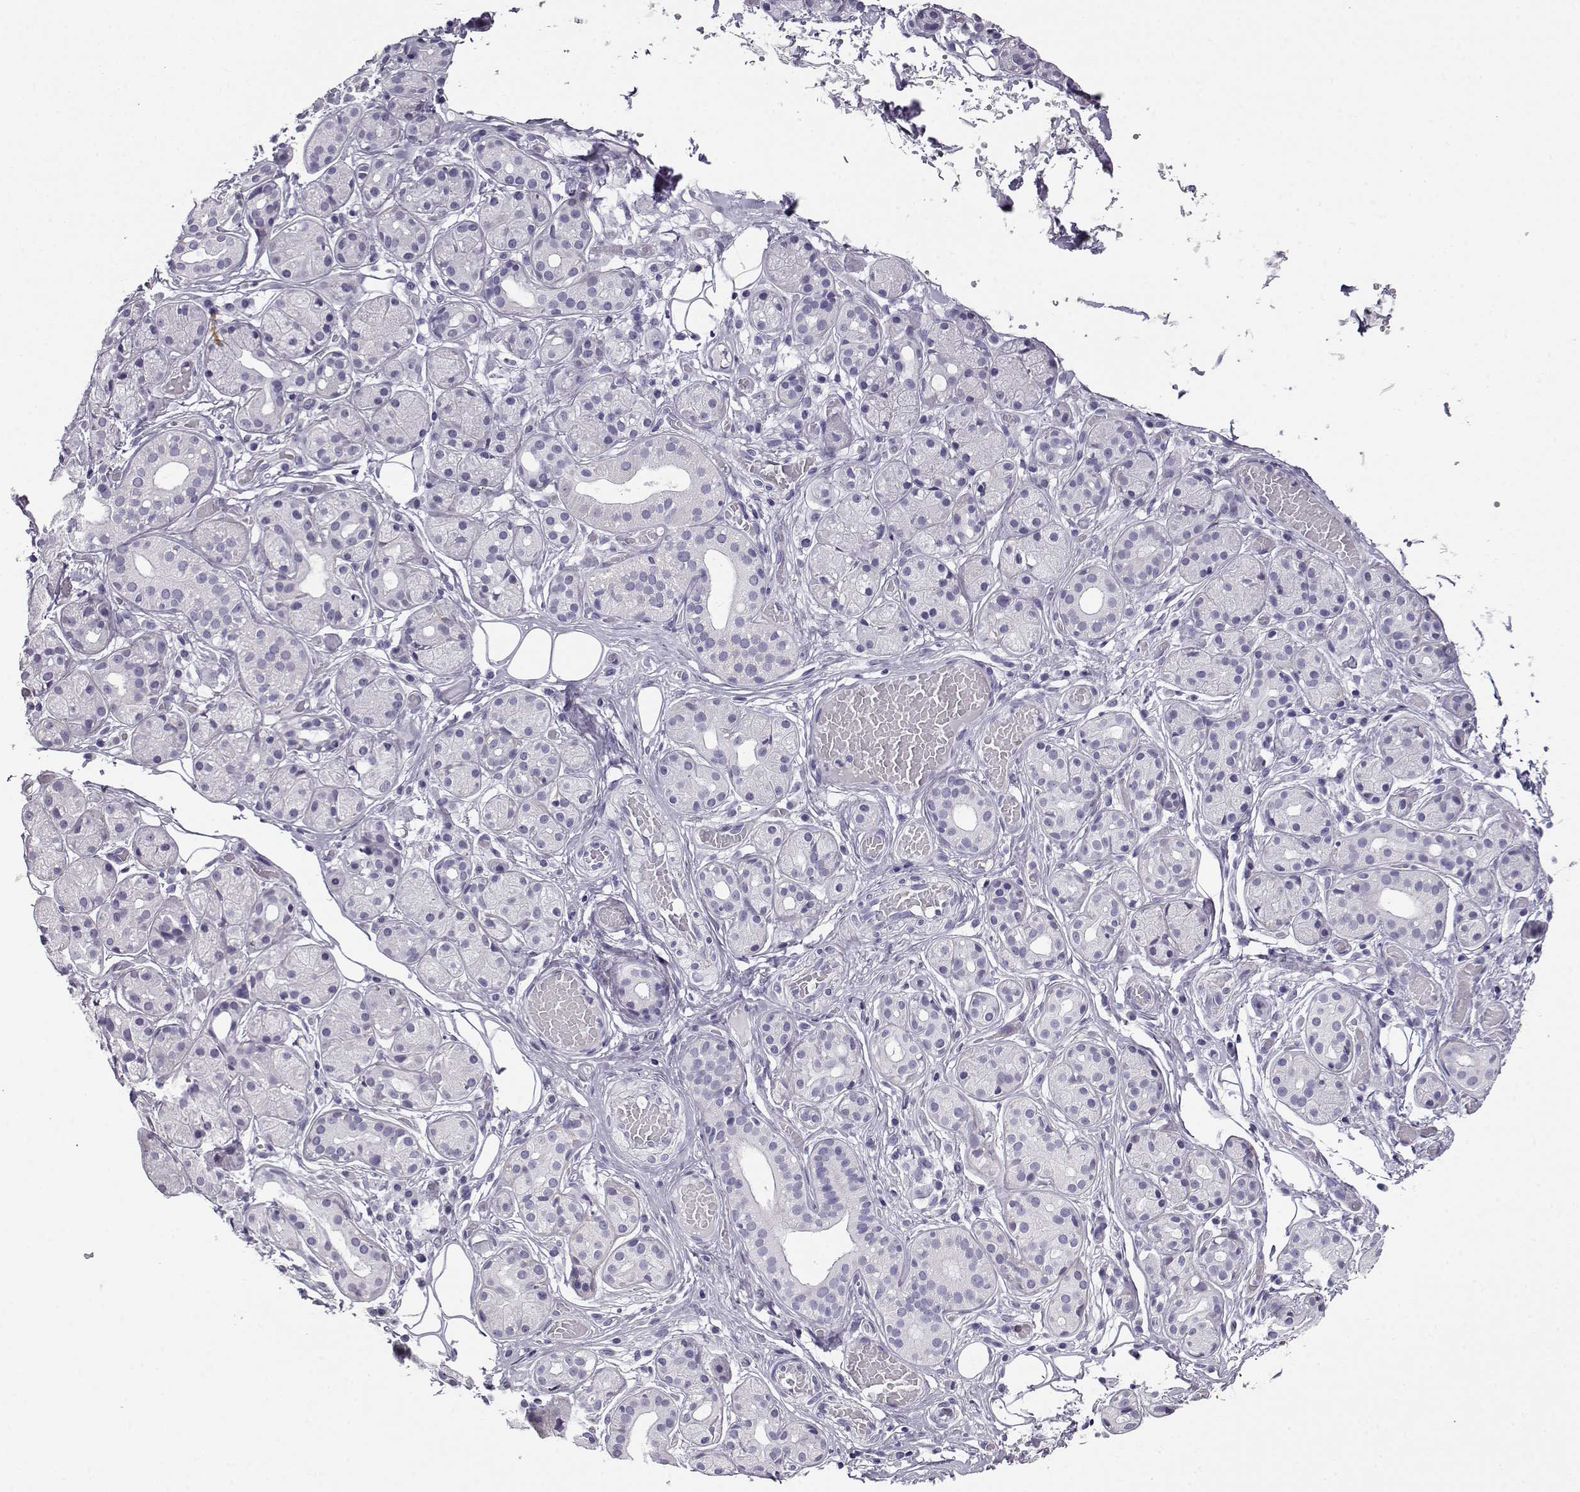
{"staining": {"intensity": "negative", "quantity": "none", "location": "none"}, "tissue": "salivary gland", "cell_type": "Glandular cells", "image_type": "normal", "snomed": [{"axis": "morphology", "description": "Normal tissue, NOS"}, {"axis": "topography", "description": "Salivary gland"}, {"axis": "topography", "description": "Peripheral nerve tissue"}], "caption": "An IHC image of benign salivary gland is shown. There is no staining in glandular cells of salivary gland.", "gene": "CABS1", "patient": {"sex": "male", "age": 71}}